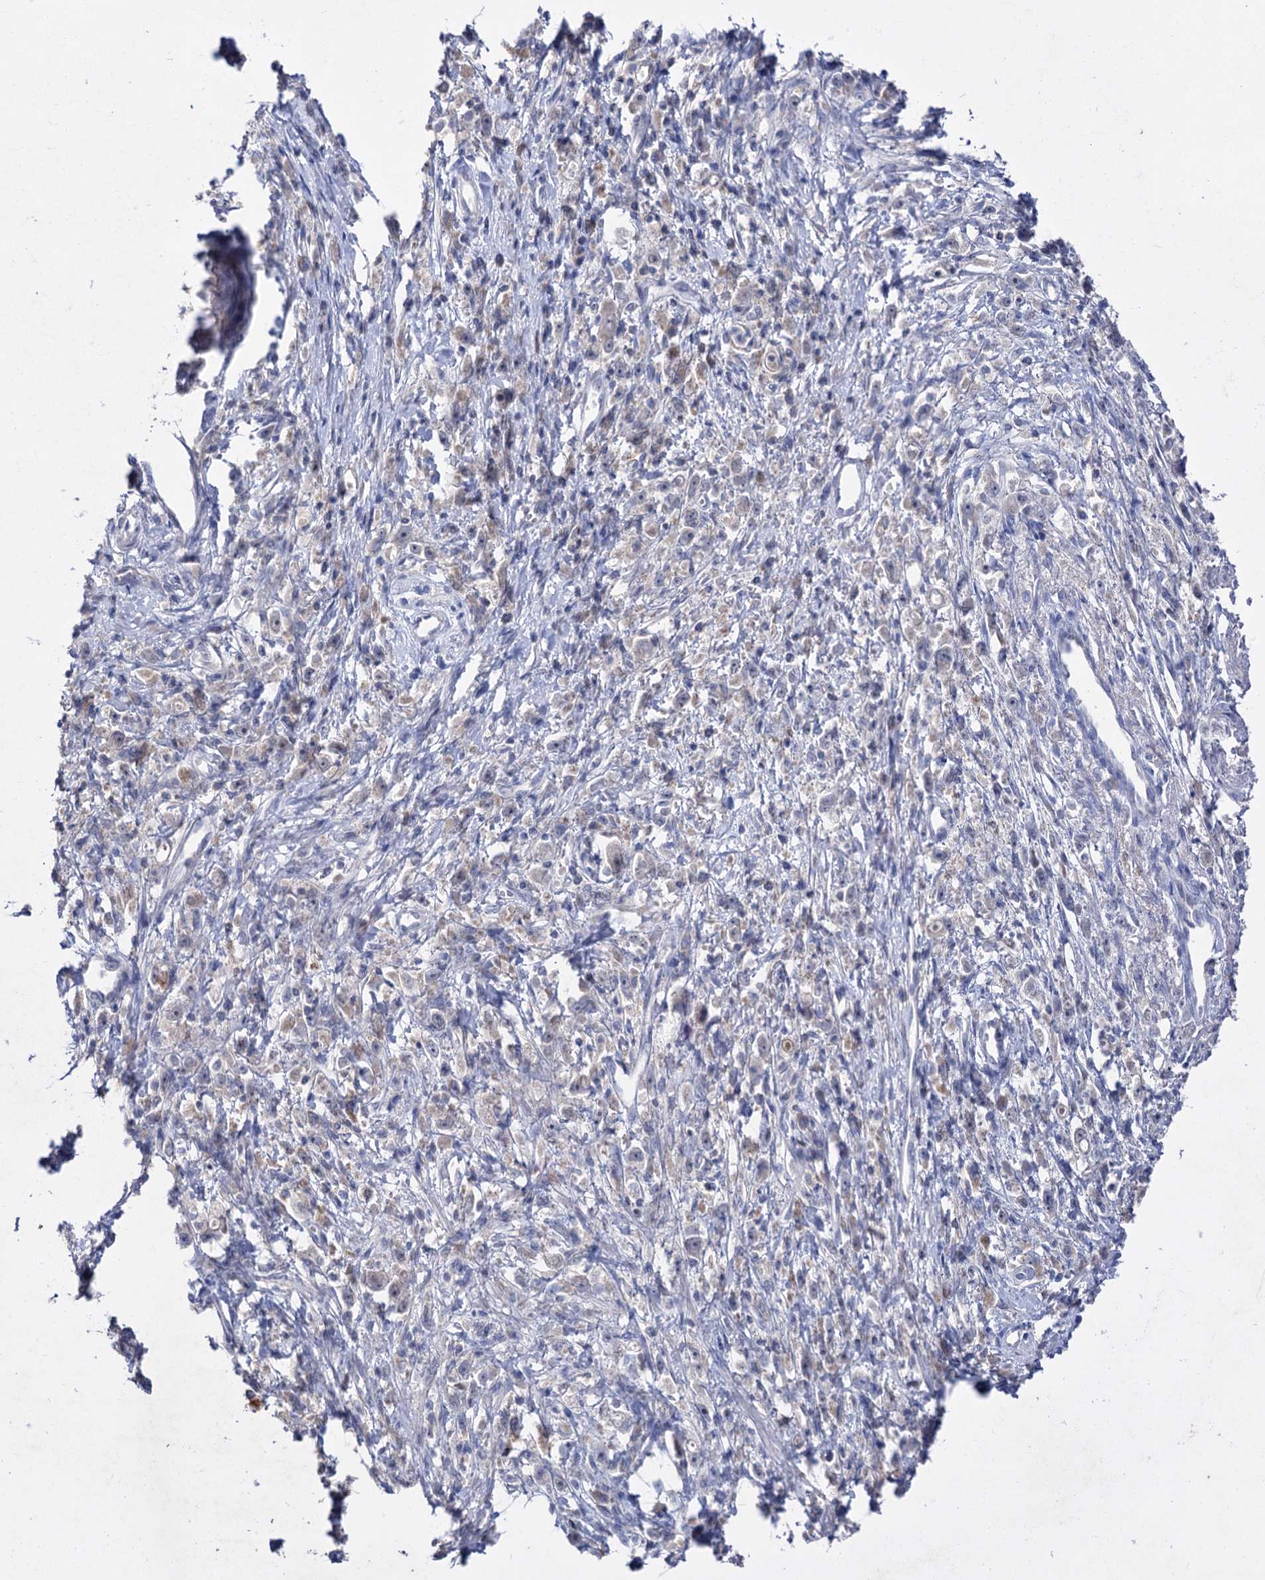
{"staining": {"intensity": "weak", "quantity": "<25%", "location": "cytoplasmic/membranous"}, "tissue": "stomach cancer", "cell_type": "Tumor cells", "image_type": "cancer", "snomed": [{"axis": "morphology", "description": "Adenocarcinoma, NOS"}, {"axis": "topography", "description": "Stomach"}], "caption": "This image is of stomach adenocarcinoma stained with immunohistochemistry (IHC) to label a protein in brown with the nuclei are counter-stained blue. There is no positivity in tumor cells. The staining was performed using DAB (3,3'-diaminobenzidine) to visualize the protein expression in brown, while the nuclei were stained in blue with hematoxylin (Magnification: 20x).", "gene": "ATP4A", "patient": {"sex": "female", "age": 59}}